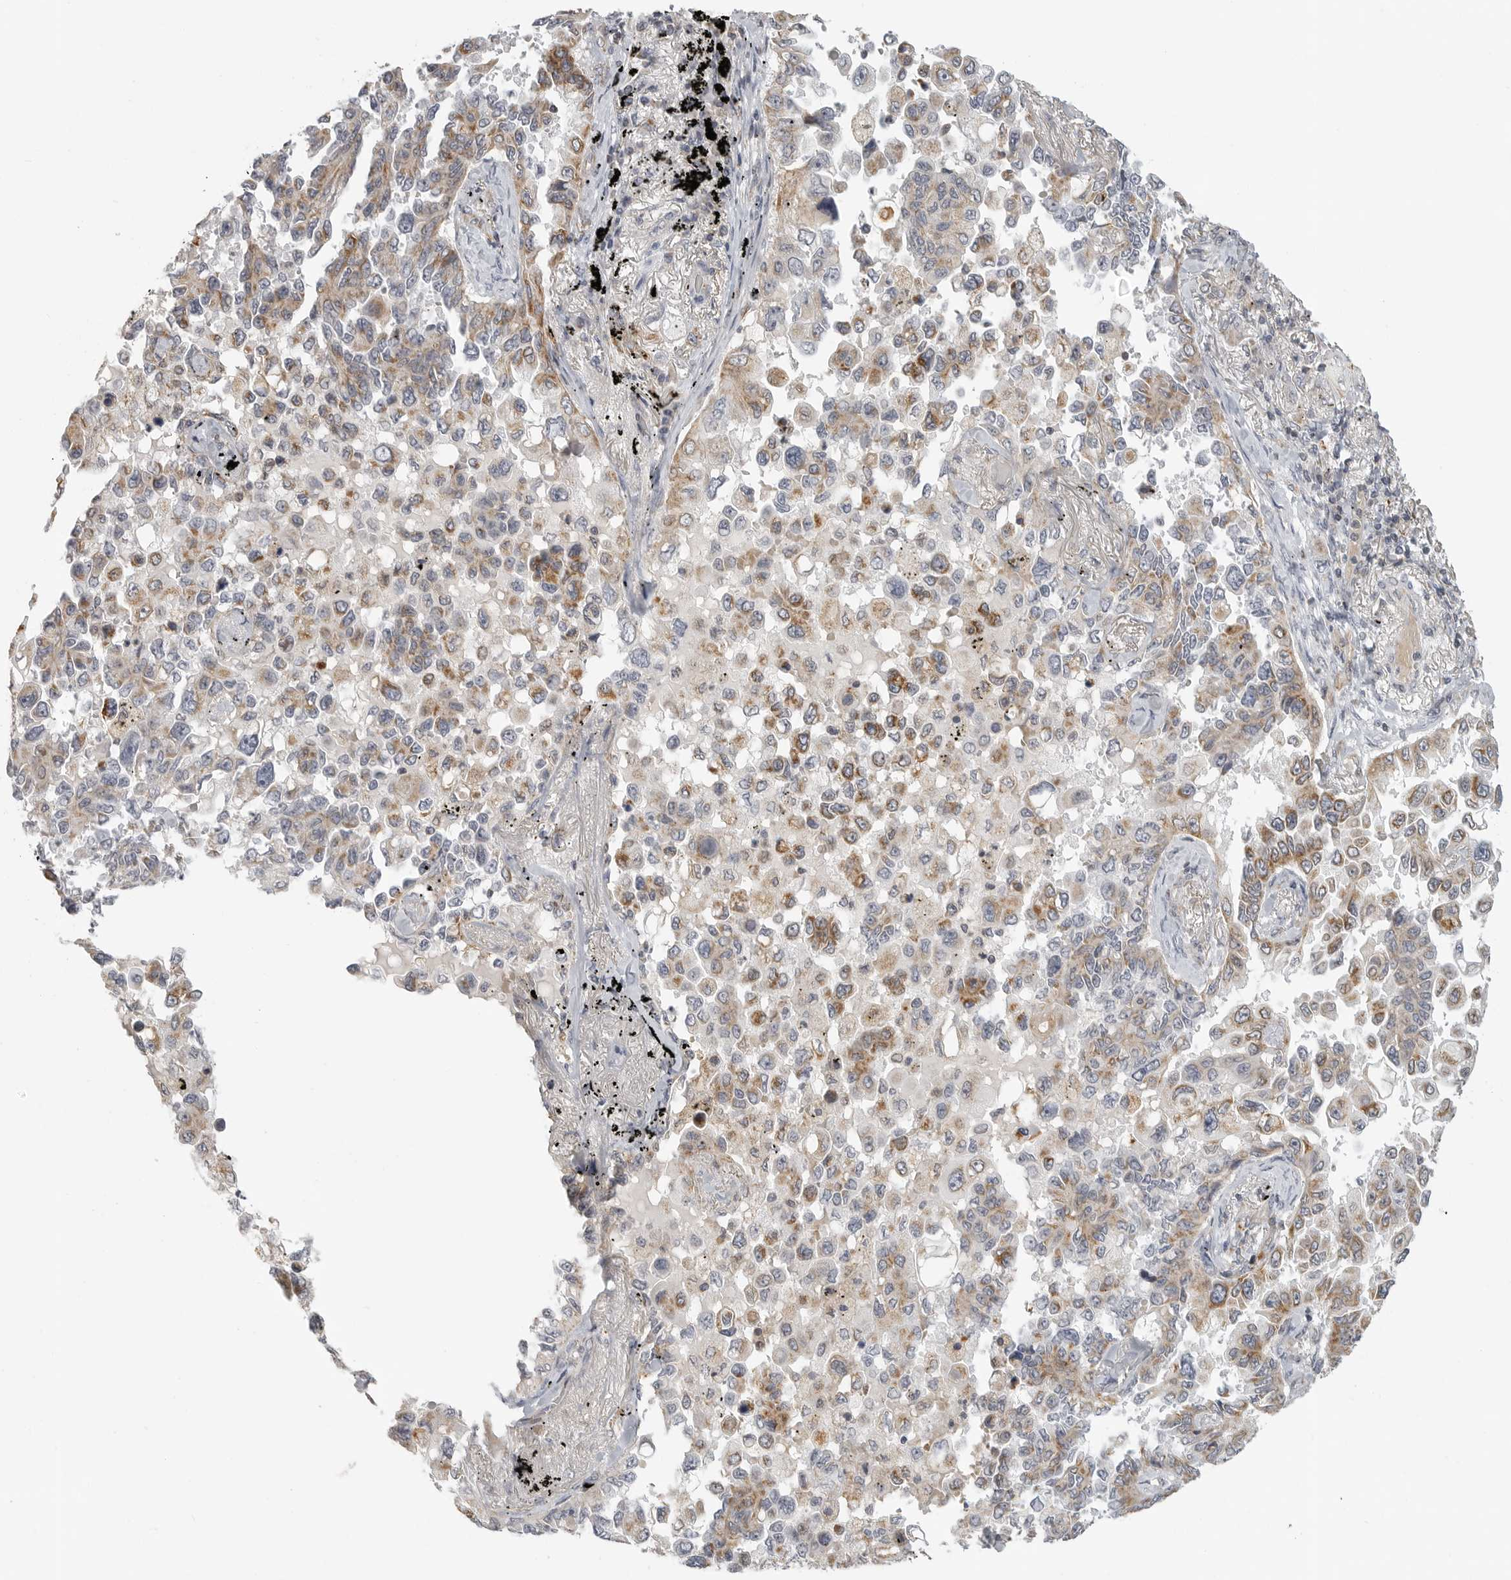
{"staining": {"intensity": "moderate", "quantity": ">75%", "location": "cytoplasmic/membranous"}, "tissue": "lung cancer", "cell_type": "Tumor cells", "image_type": "cancer", "snomed": [{"axis": "morphology", "description": "Adenocarcinoma, NOS"}, {"axis": "topography", "description": "Lung"}], "caption": "Lung cancer stained for a protein reveals moderate cytoplasmic/membranous positivity in tumor cells.", "gene": "RXFP3", "patient": {"sex": "female", "age": 67}}